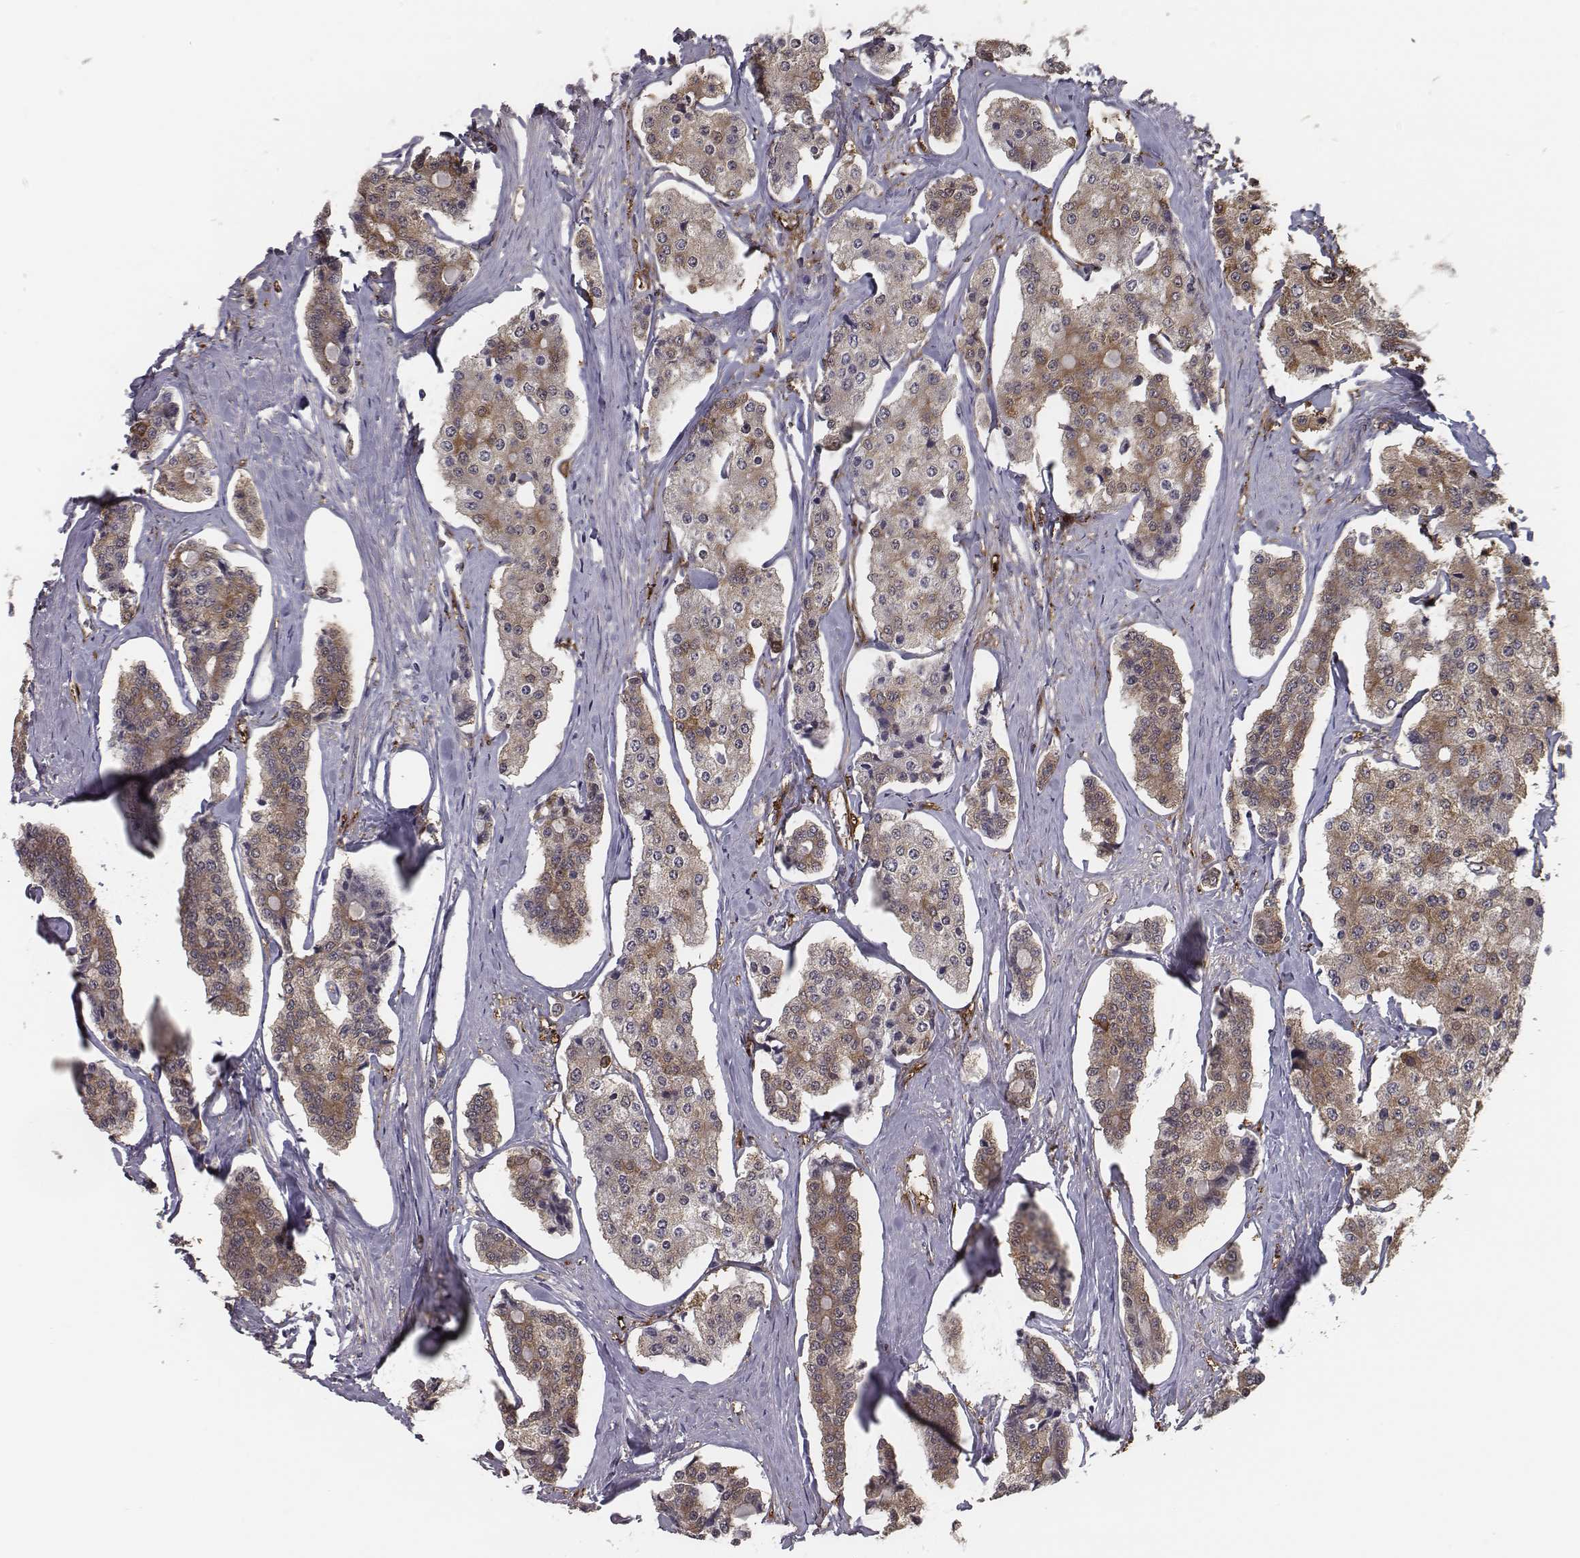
{"staining": {"intensity": "moderate", "quantity": ">75%", "location": "cytoplasmic/membranous"}, "tissue": "carcinoid", "cell_type": "Tumor cells", "image_type": "cancer", "snomed": [{"axis": "morphology", "description": "Carcinoid, malignant, NOS"}, {"axis": "topography", "description": "Small intestine"}], "caption": "Protein expression analysis of malignant carcinoid exhibits moderate cytoplasmic/membranous staining in about >75% of tumor cells.", "gene": "ISYNA1", "patient": {"sex": "female", "age": 65}}